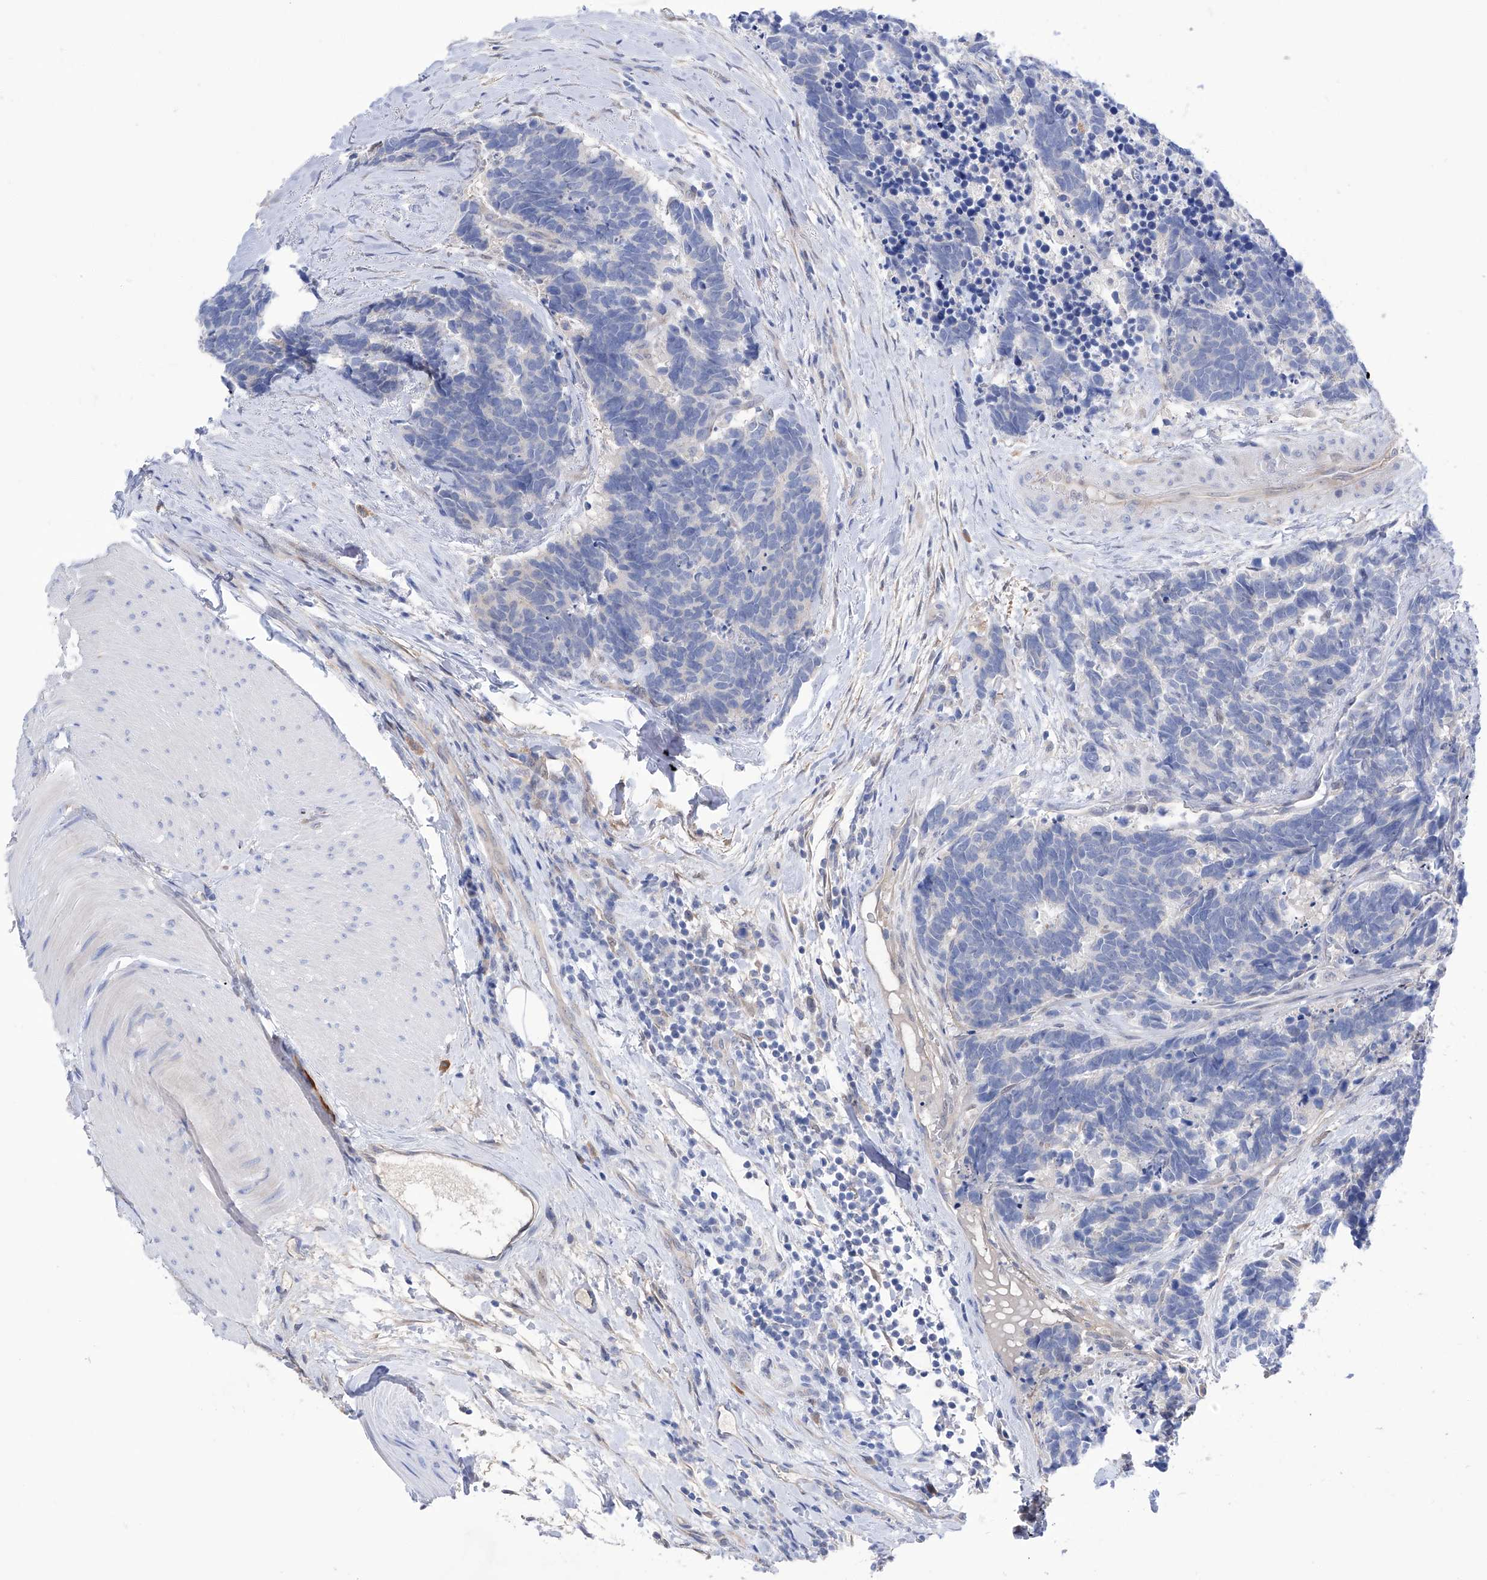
{"staining": {"intensity": "negative", "quantity": "none", "location": "none"}, "tissue": "carcinoid", "cell_type": "Tumor cells", "image_type": "cancer", "snomed": [{"axis": "morphology", "description": "Carcinoma, NOS"}, {"axis": "morphology", "description": "Carcinoid, malignant, NOS"}, {"axis": "topography", "description": "Urinary bladder"}], "caption": "Histopathology image shows no protein staining in tumor cells of malignant carcinoid tissue.", "gene": "PGM3", "patient": {"sex": "male", "age": 57}}